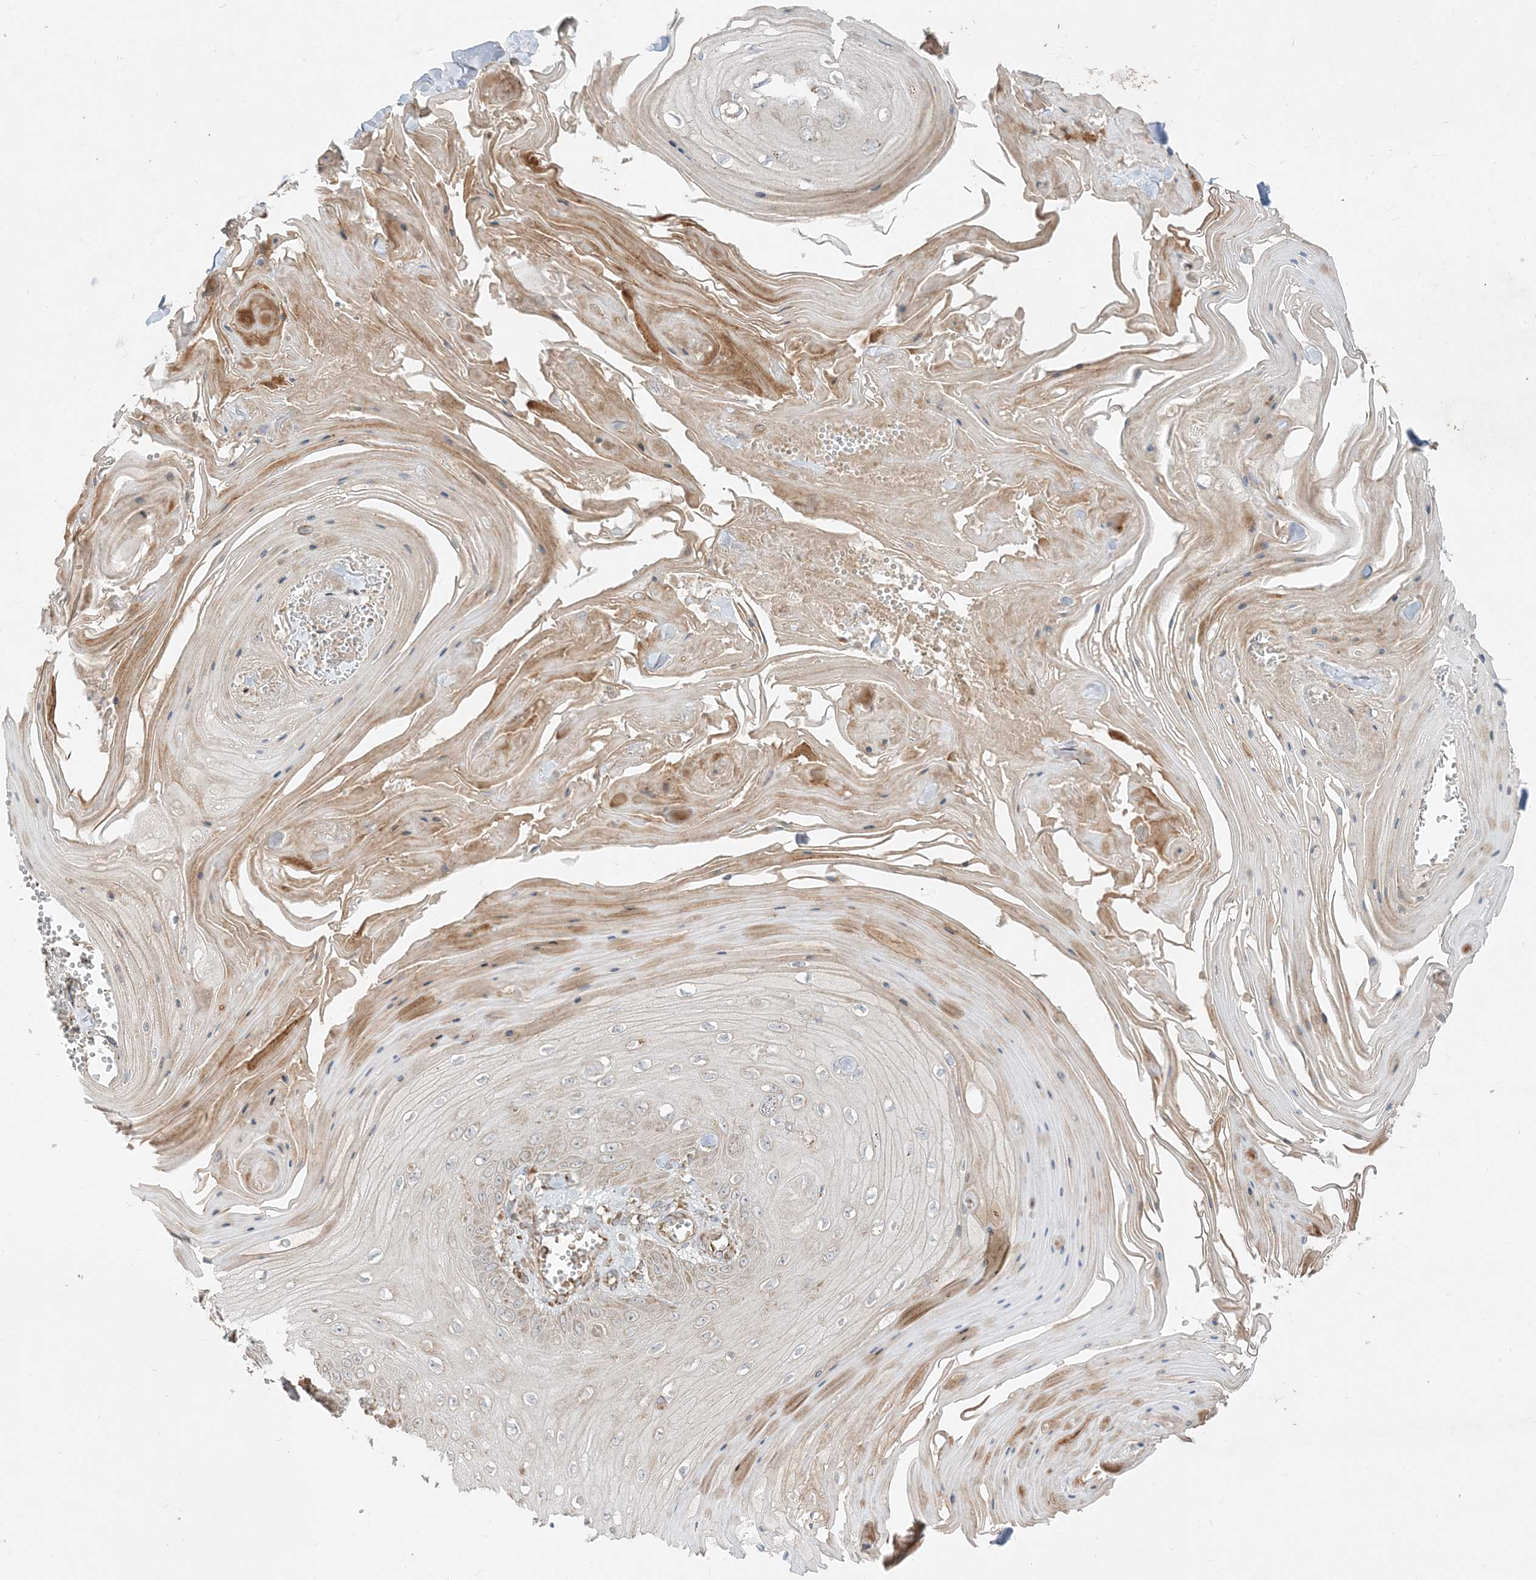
{"staining": {"intensity": "negative", "quantity": "none", "location": "none"}, "tissue": "skin cancer", "cell_type": "Tumor cells", "image_type": "cancer", "snomed": [{"axis": "morphology", "description": "Squamous cell carcinoma, NOS"}, {"axis": "topography", "description": "Skin"}], "caption": "DAB immunohistochemical staining of skin cancer (squamous cell carcinoma) displays no significant positivity in tumor cells. (Stains: DAB (3,3'-diaminobenzidine) immunohistochemistry (IHC) with hematoxylin counter stain, Microscopy: brightfield microscopy at high magnification).", "gene": "AARS2", "patient": {"sex": "male", "age": 74}}